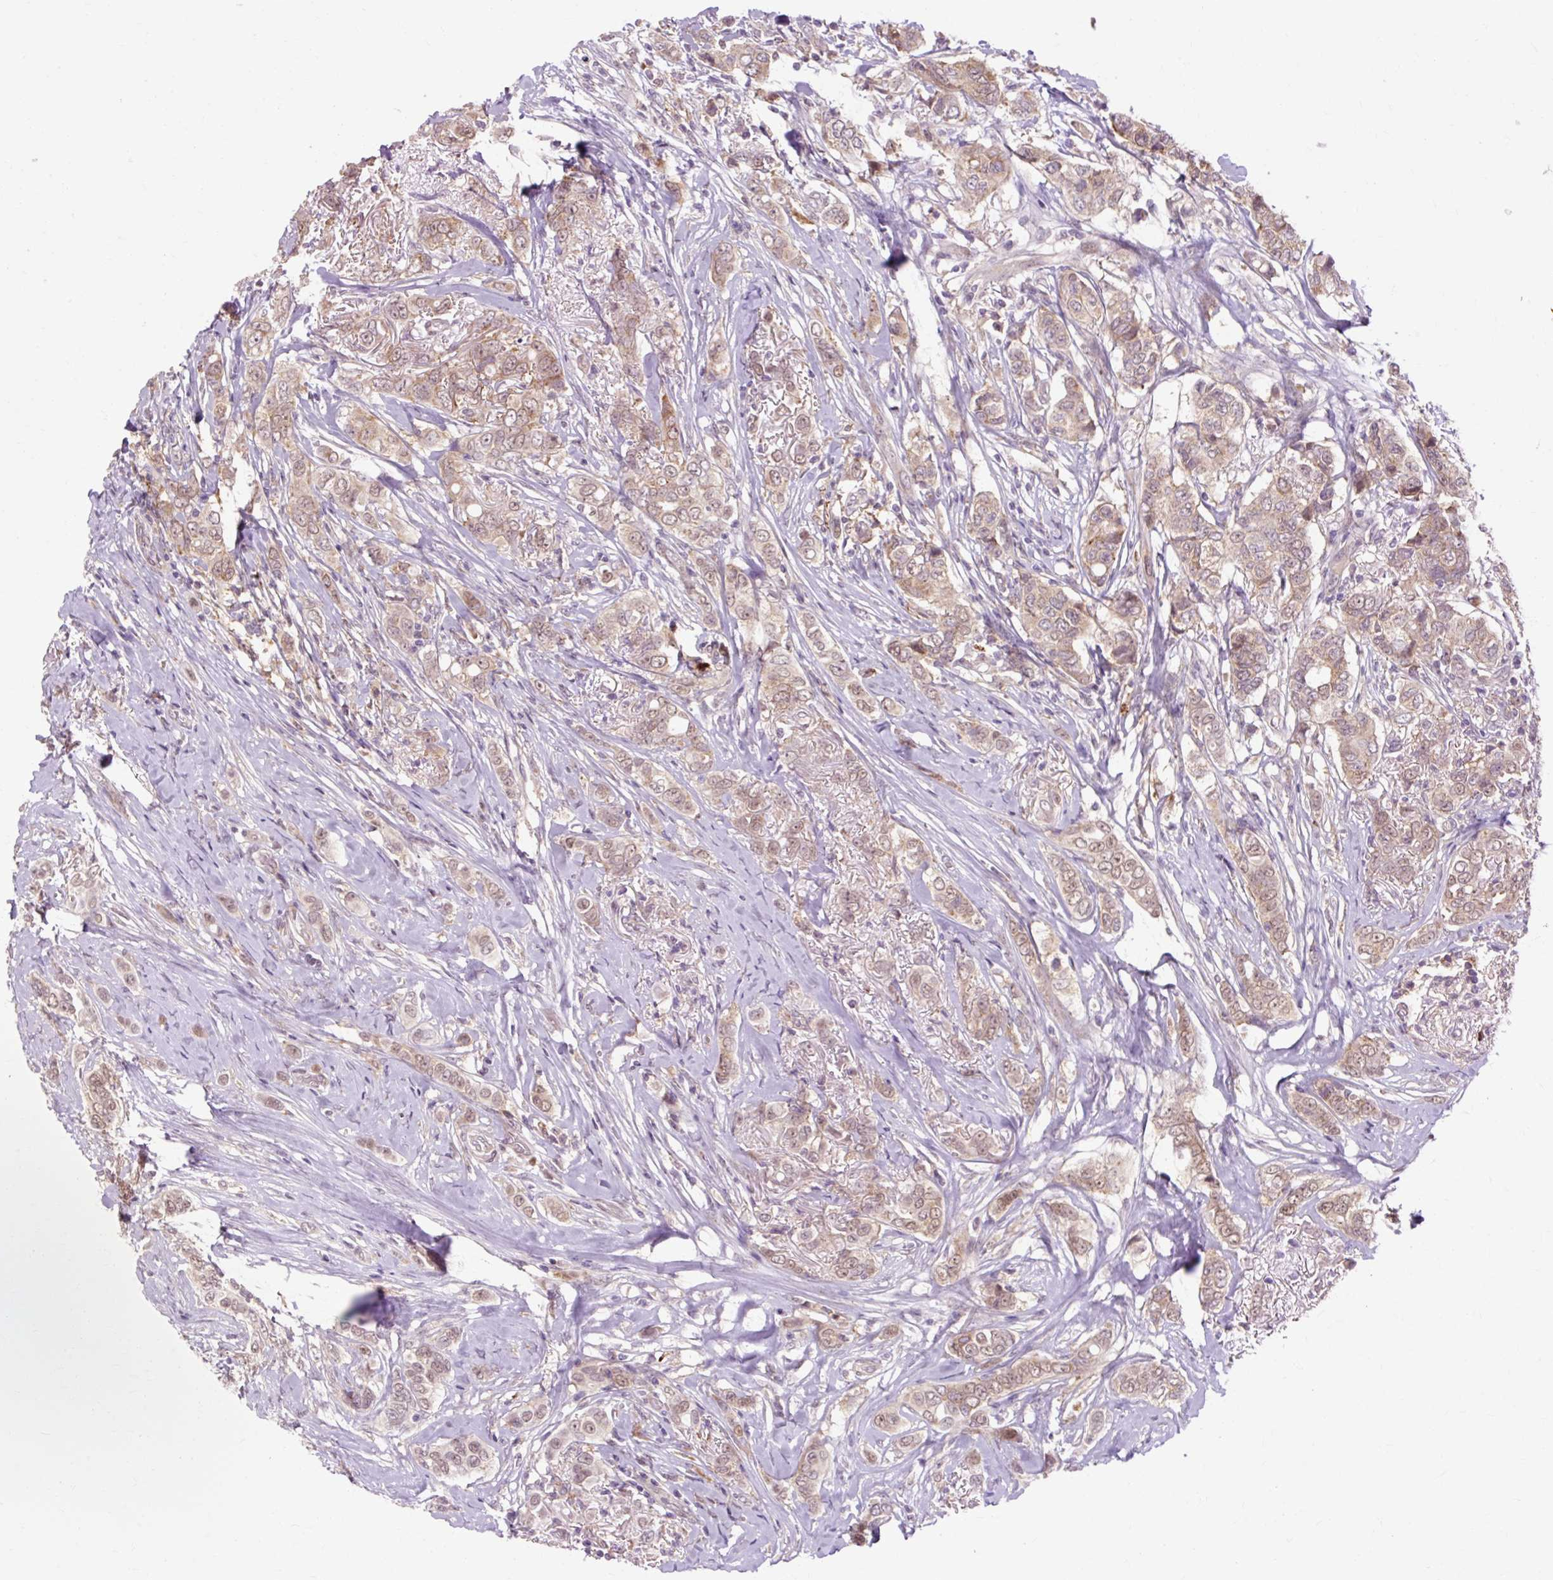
{"staining": {"intensity": "moderate", "quantity": ">75%", "location": "cytoplasmic/membranous"}, "tissue": "breast cancer", "cell_type": "Tumor cells", "image_type": "cancer", "snomed": [{"axis": "morphology", "description": "Lobular carcinoma"}, {"axis": "topography", "description": "Breast"}], "caption": "About >75% of tumor cells in lobular carcinoma (breast) display moderate cytoplasmic/membranous protein expression as visualized by brown immunohistochemical staining.", "gene": "GEMIN2", "patient": {"sex": "female", "age": 51}}